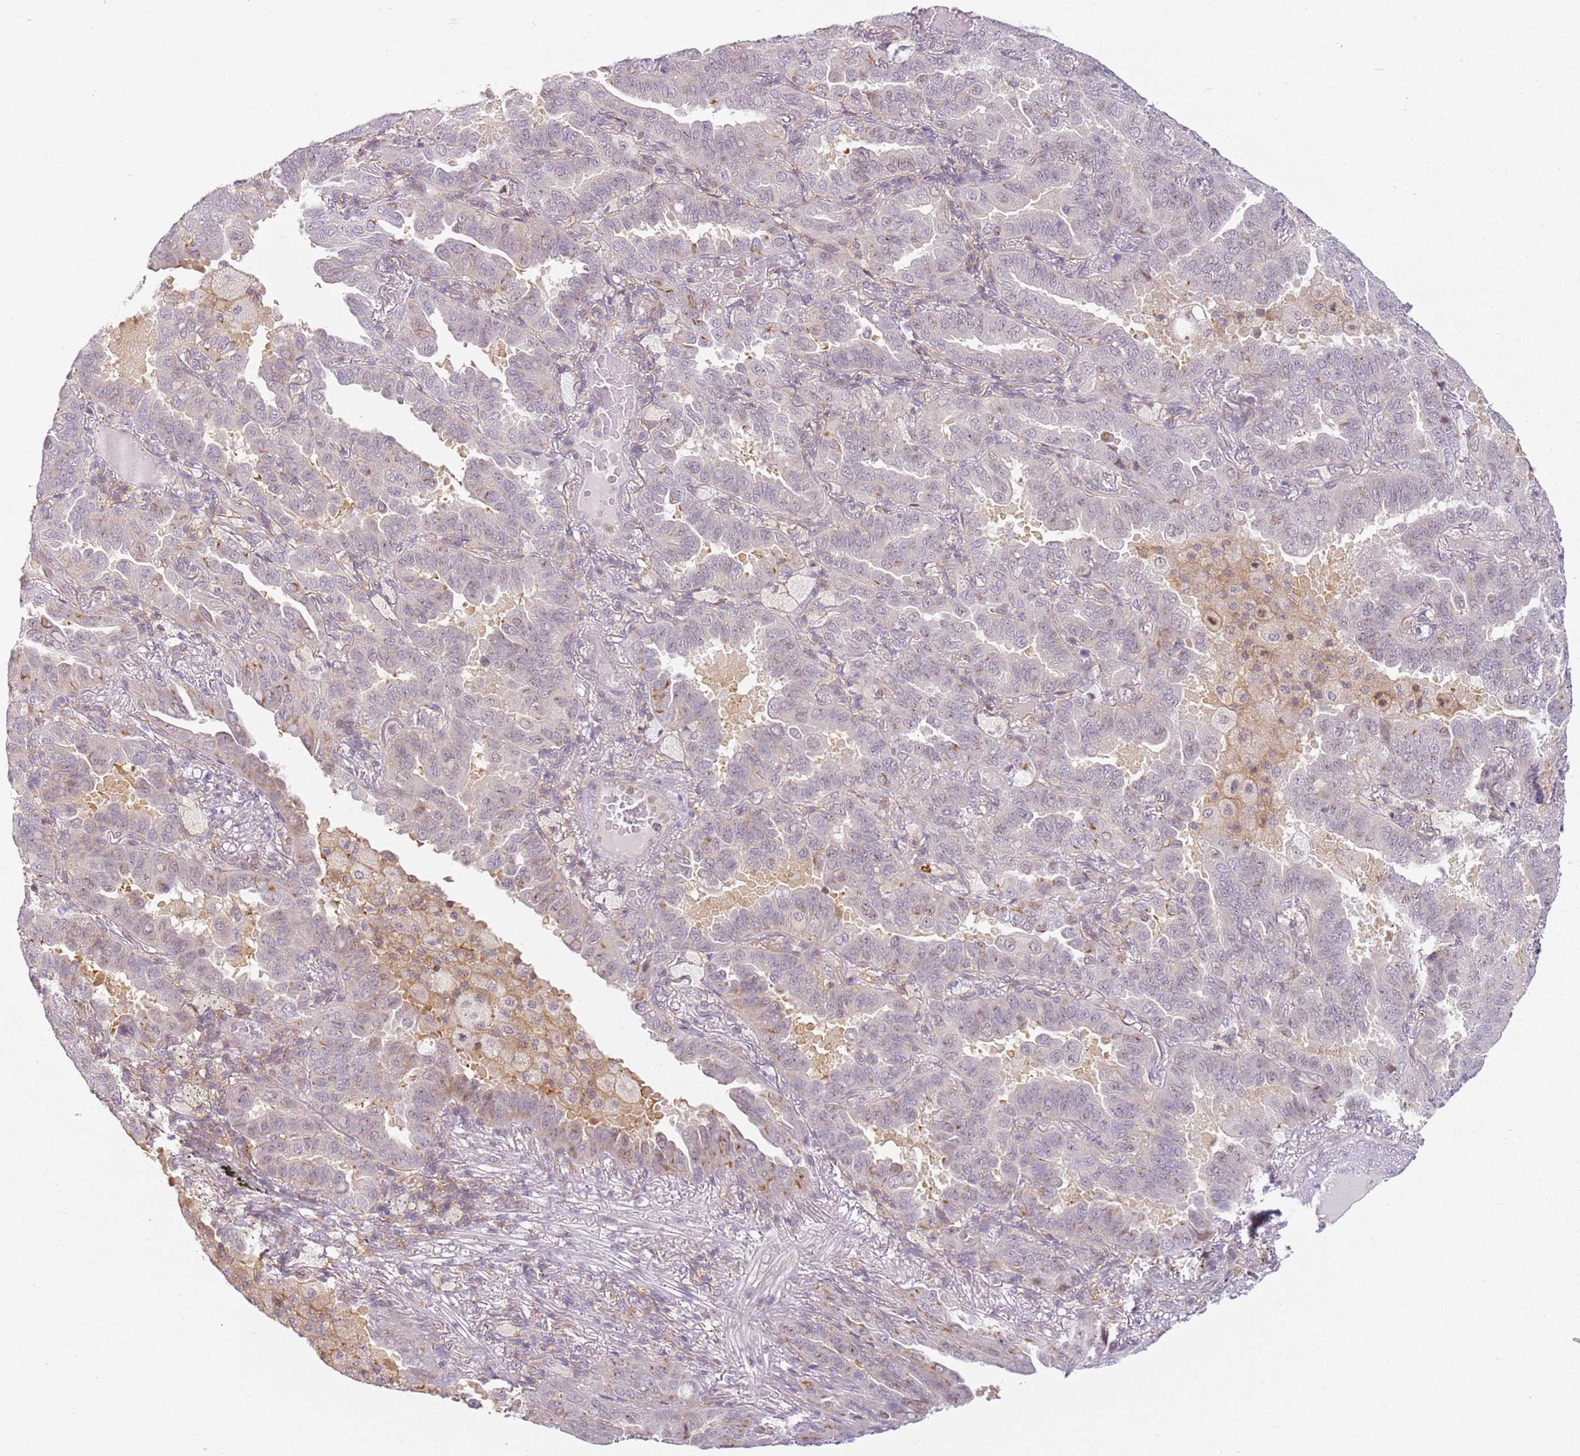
{"staining": {"intensity": "weak", "quantity": "<25%", "location": "cytoplasmic/membranous"}, "tissue": "lung cancer", "cell_type": "Tumor cells", "image_type": "cancer", "snomed": [{"axis": "morphology", "description": "Adenocarcinoma, NOS"}, {"axis": "topography", "description": "Lung"}], "caption": "IHC image of lung cancer (adenocarcinoma) stained for a protein (brown), which displays no positivity in tumor cells.", "gene": "DEFB116", "patient": {"sex": "male", "age": 64}}